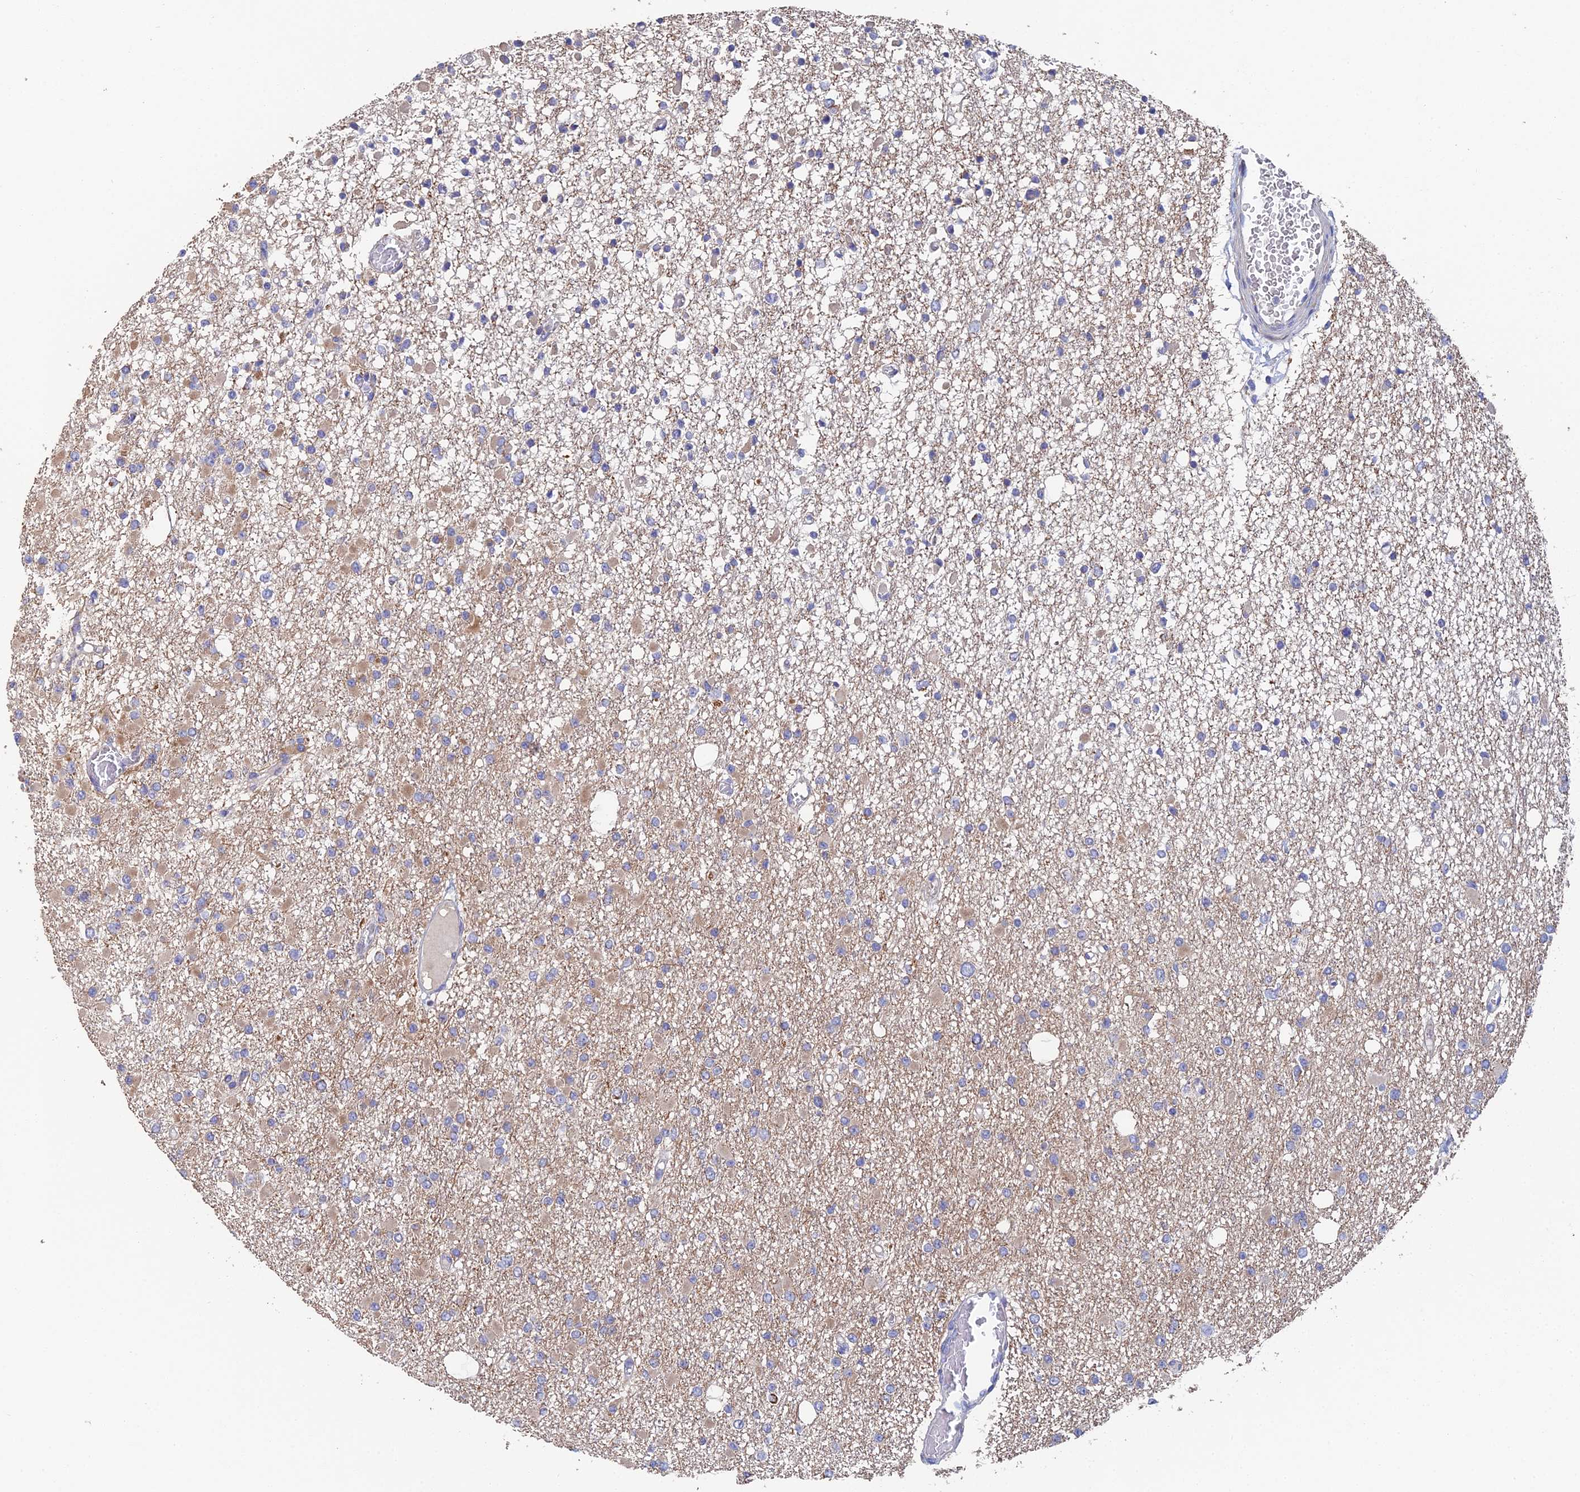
{"staining": {"intensity": "weak", "quantity": "<25%", "location": "cytoplasmic/membranous"}, "tissue": "glioma", "cell_type": "Tumor cells", "image_type": "cancer", "snomed": [{"axis": "morphology", "description": "Glioma, malignant, Low grade"}, {"axis": "topography", "description": "Brain"}], "caption": "The histopathology image shows no significant staining in tumor cells of malignant low-grade glioma. Brightfield microscopy of immunohistochemistry (IHC) stained with DAB (brown) and hematoxylin (blue), captured at high magnification.", "gene": "ECSIT", "patient": {"sex": "female", "age": 22}}